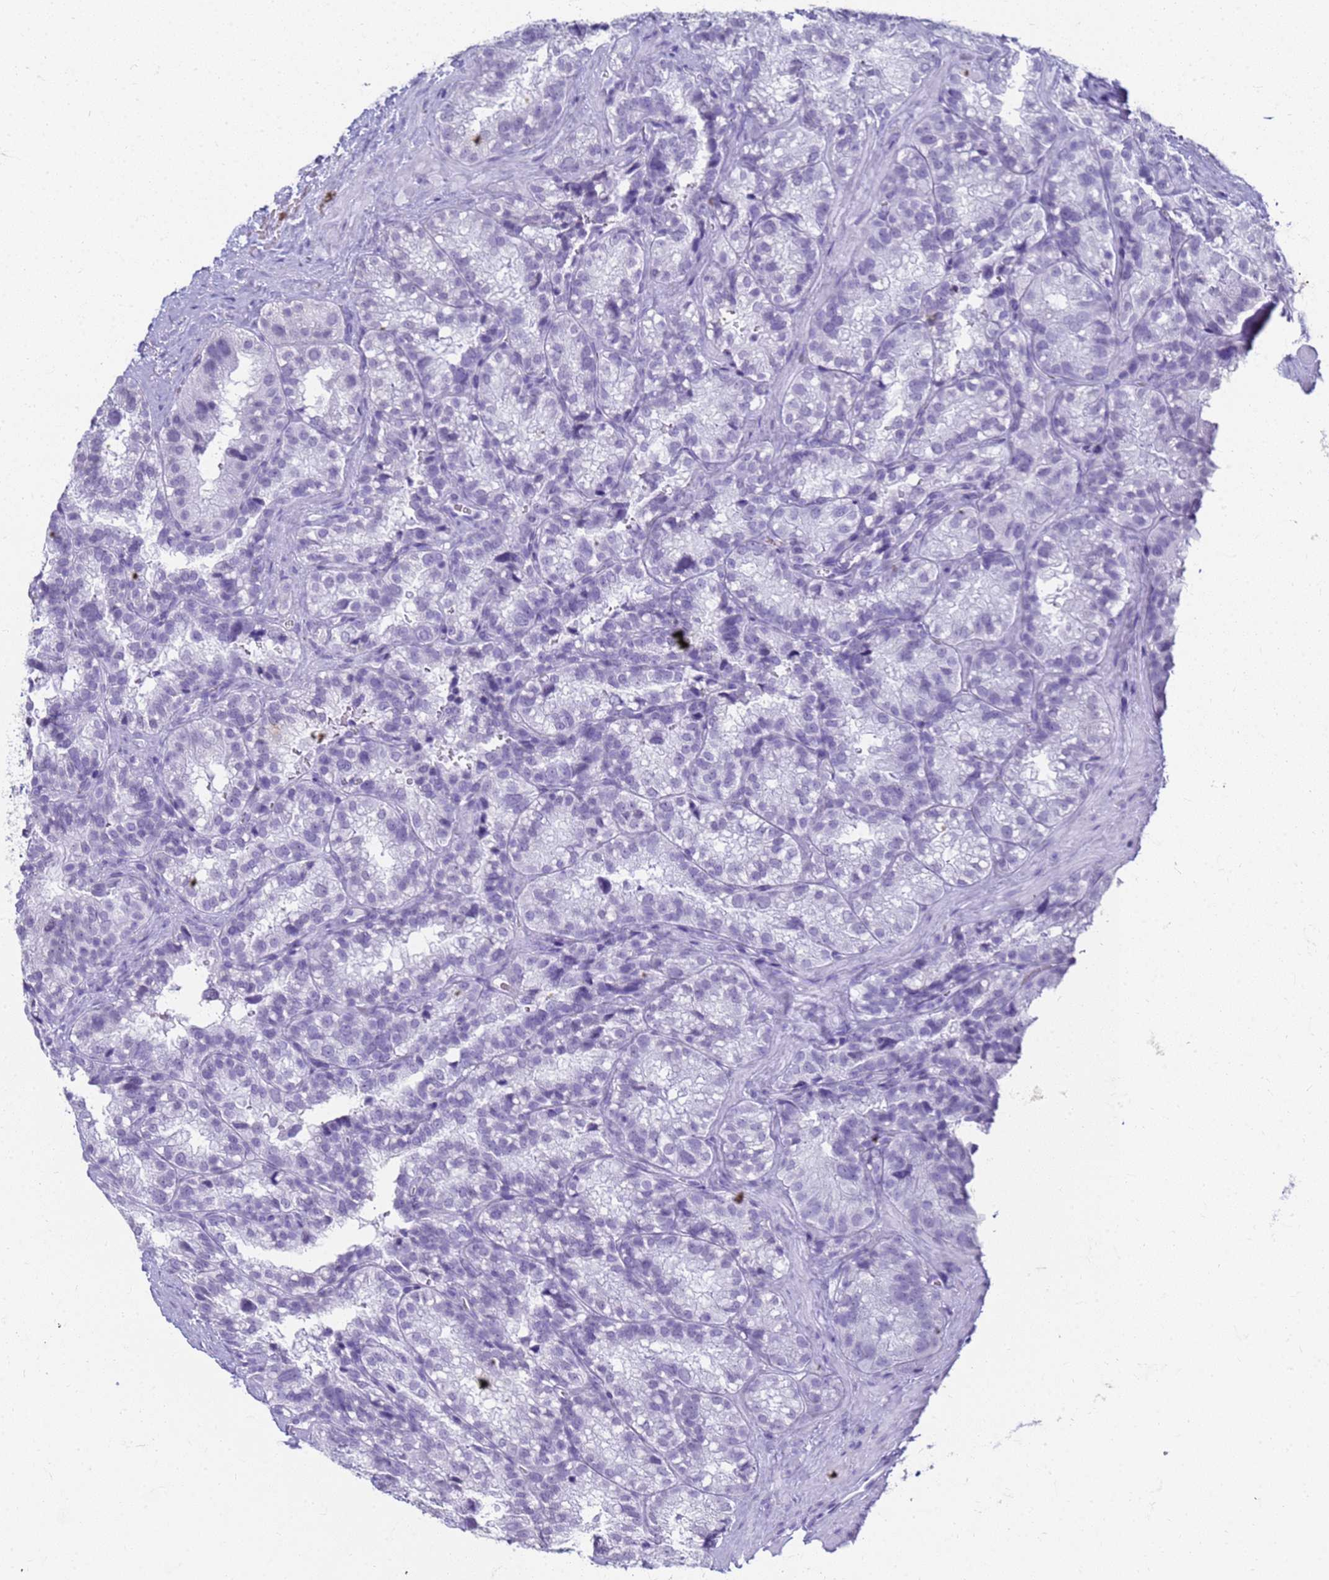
{"staining": {"intensity": "negative", "quantity": "none", "location": "none"}, "tissue": "seminal vesicle", "cell_type": "Glandular cells", "image_type": "normal", "snomed": [{"axis": "morphology", "description": "Normal tissue, NOS"}, {"axis": "topography", "description": "Seminal veicle"}], "caption": "IHC photomicrograph of unremarkable seminal vesicle: seminal vesicle stained with DAB demonstrates no significant protein positivity in glandular cells. (DAB IHC, high magnification).", "gene": "SLC7A9", "patient": {"sex": "male", "age": 58}}